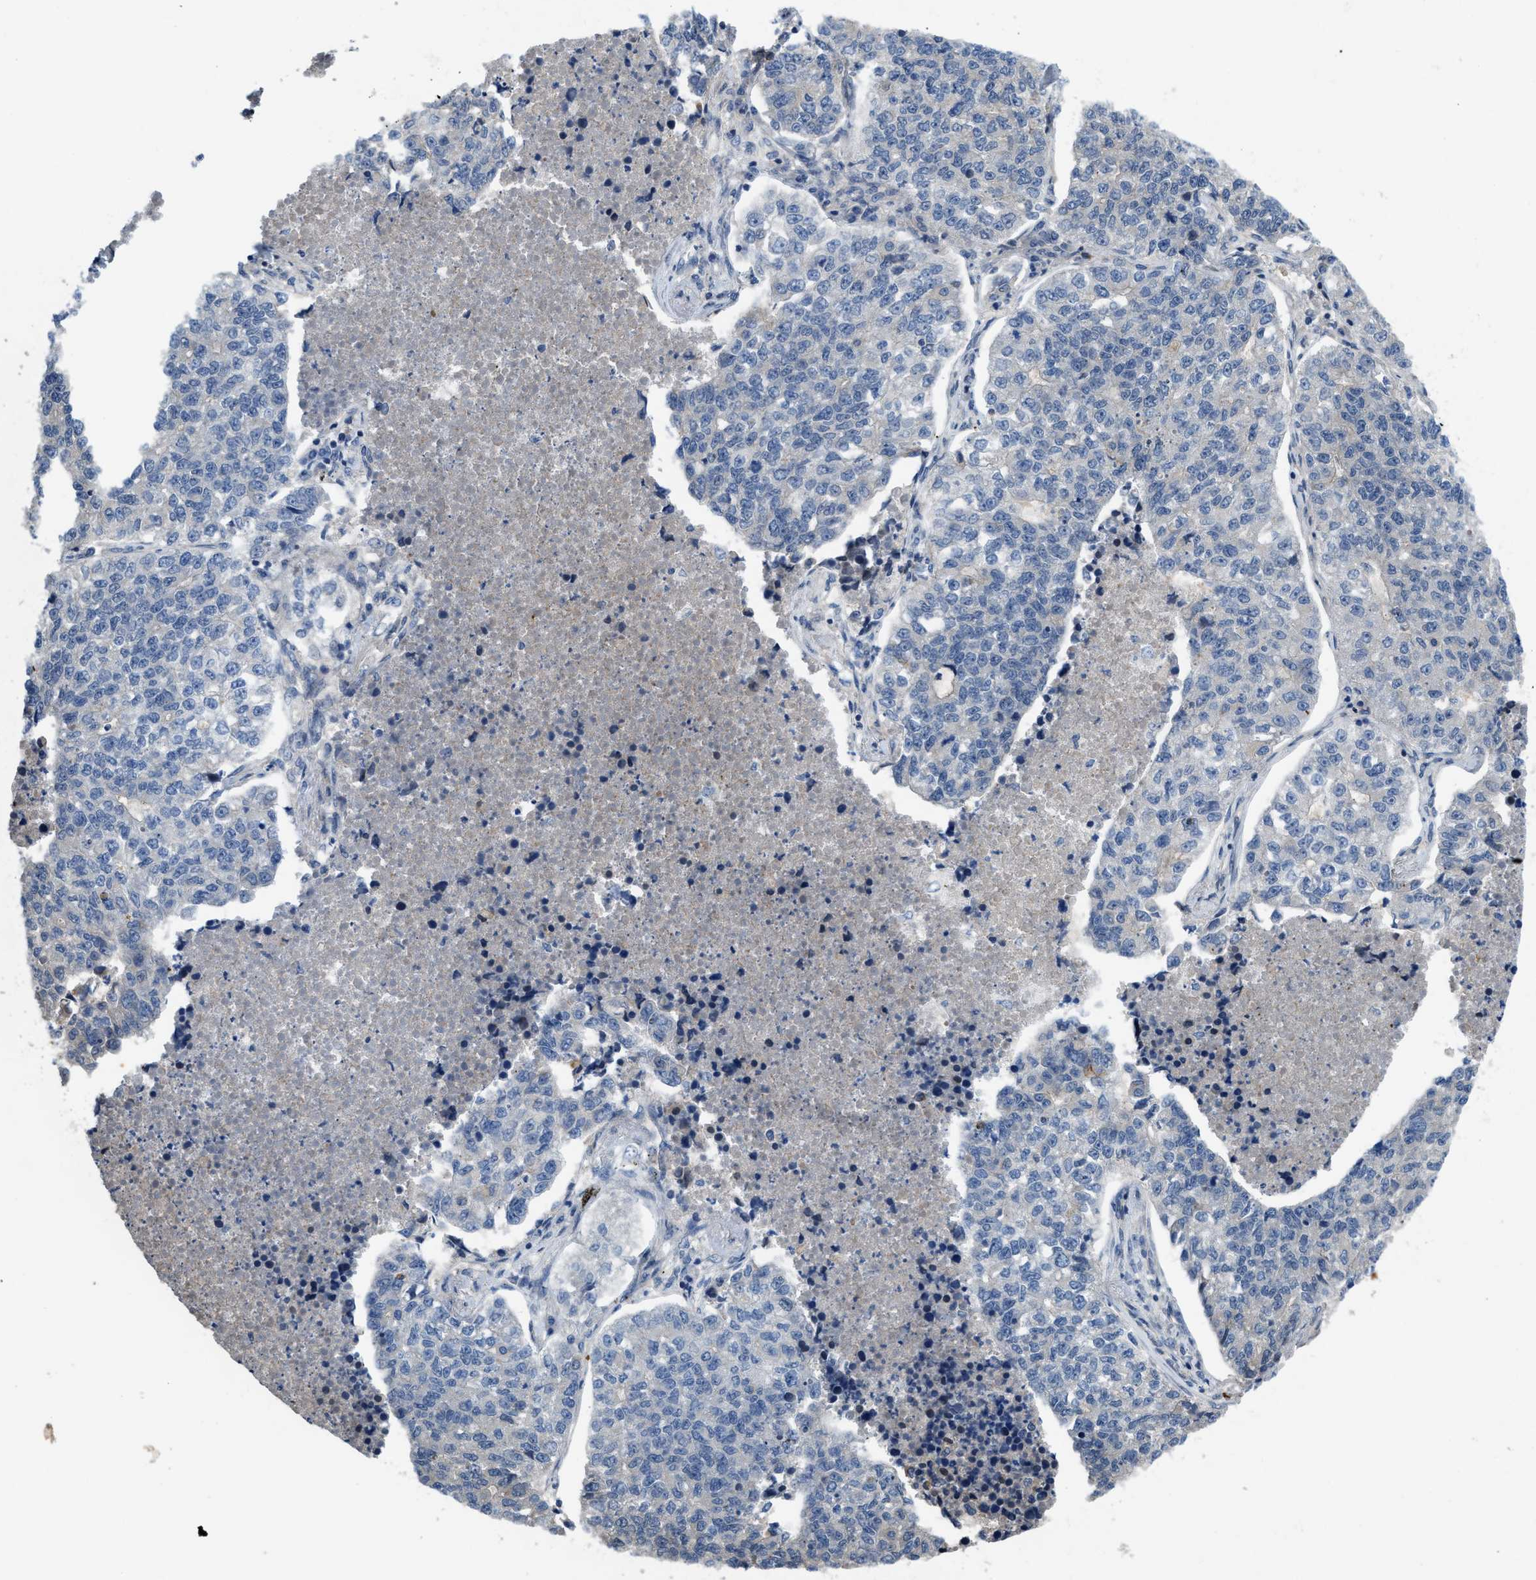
{"staining": {"intensity": "negative", "quantity": "none", "location": "none"}, "tissue": "lung cancer", "cell_type": "Tumor cells", "image_type": "cancer", "snomed": [{"axis": "morphology", "description": "Adenocarcinoma, NOS"}, {"axis": "topography", "description": "Lung"}], "caption": "Human lung cancer (adenocarcinoma) stained for a protein using IHC exhibits no positivity in tumor cells.", "gene": "MYO18A", "patient": {"sex": "male", "age": 49}}